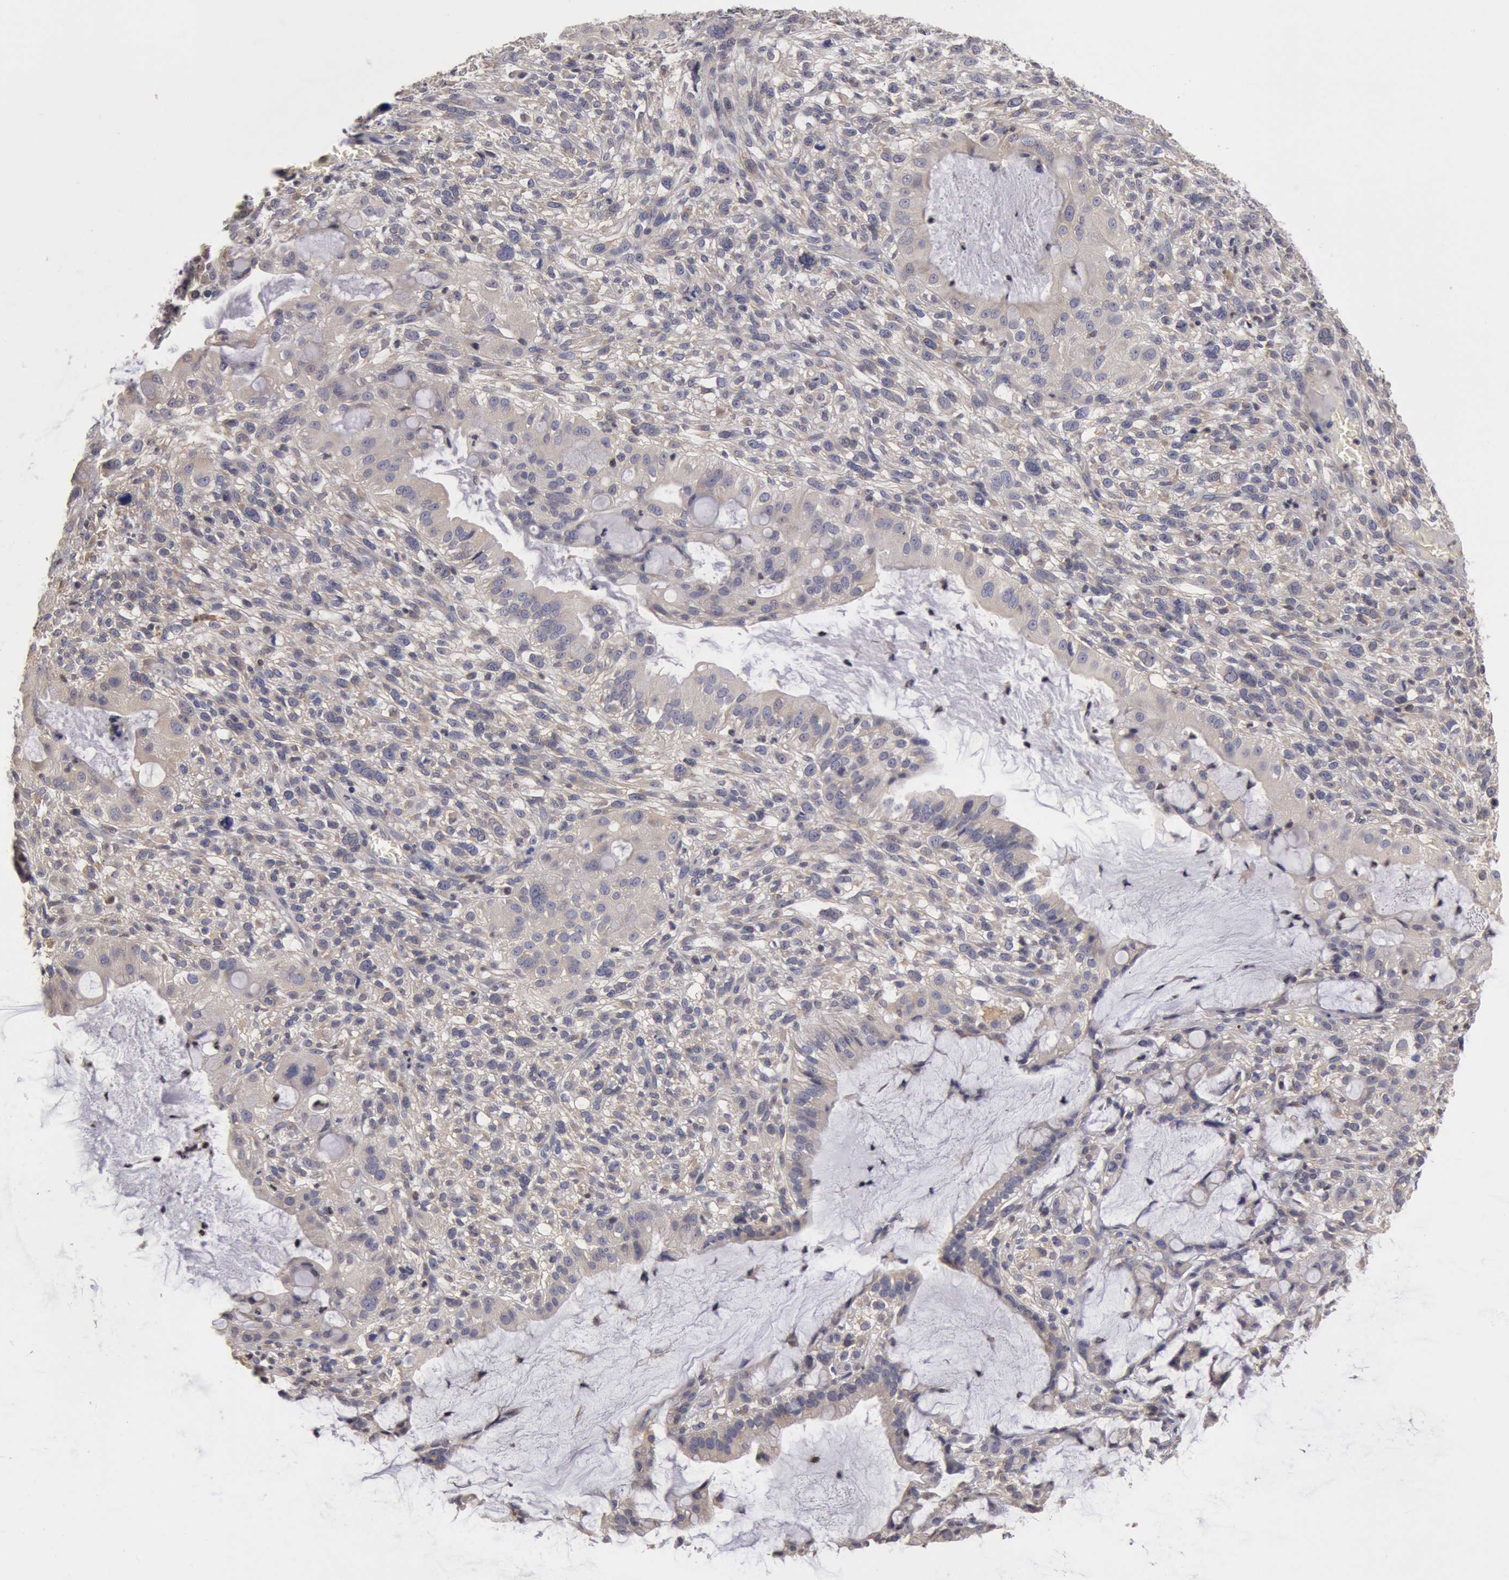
{"staining": {"intensity": "negative", "quantity": "none", "location": "none"}, "tissue": "cervical cancer", "cell_type": "Tumor cells", "image_type": "cancer", "snomed": [{"axis": "morphology", "description": "Adenocarcinoma, NOS"}, {"axis": "topography", "description": "Cervix"}], "caption": "The micrograph reveals no significant positivity in tumor cells of cervical cancer.", "gene": "OSBPL8", "patient": {"sex": "female", "age": 41}}